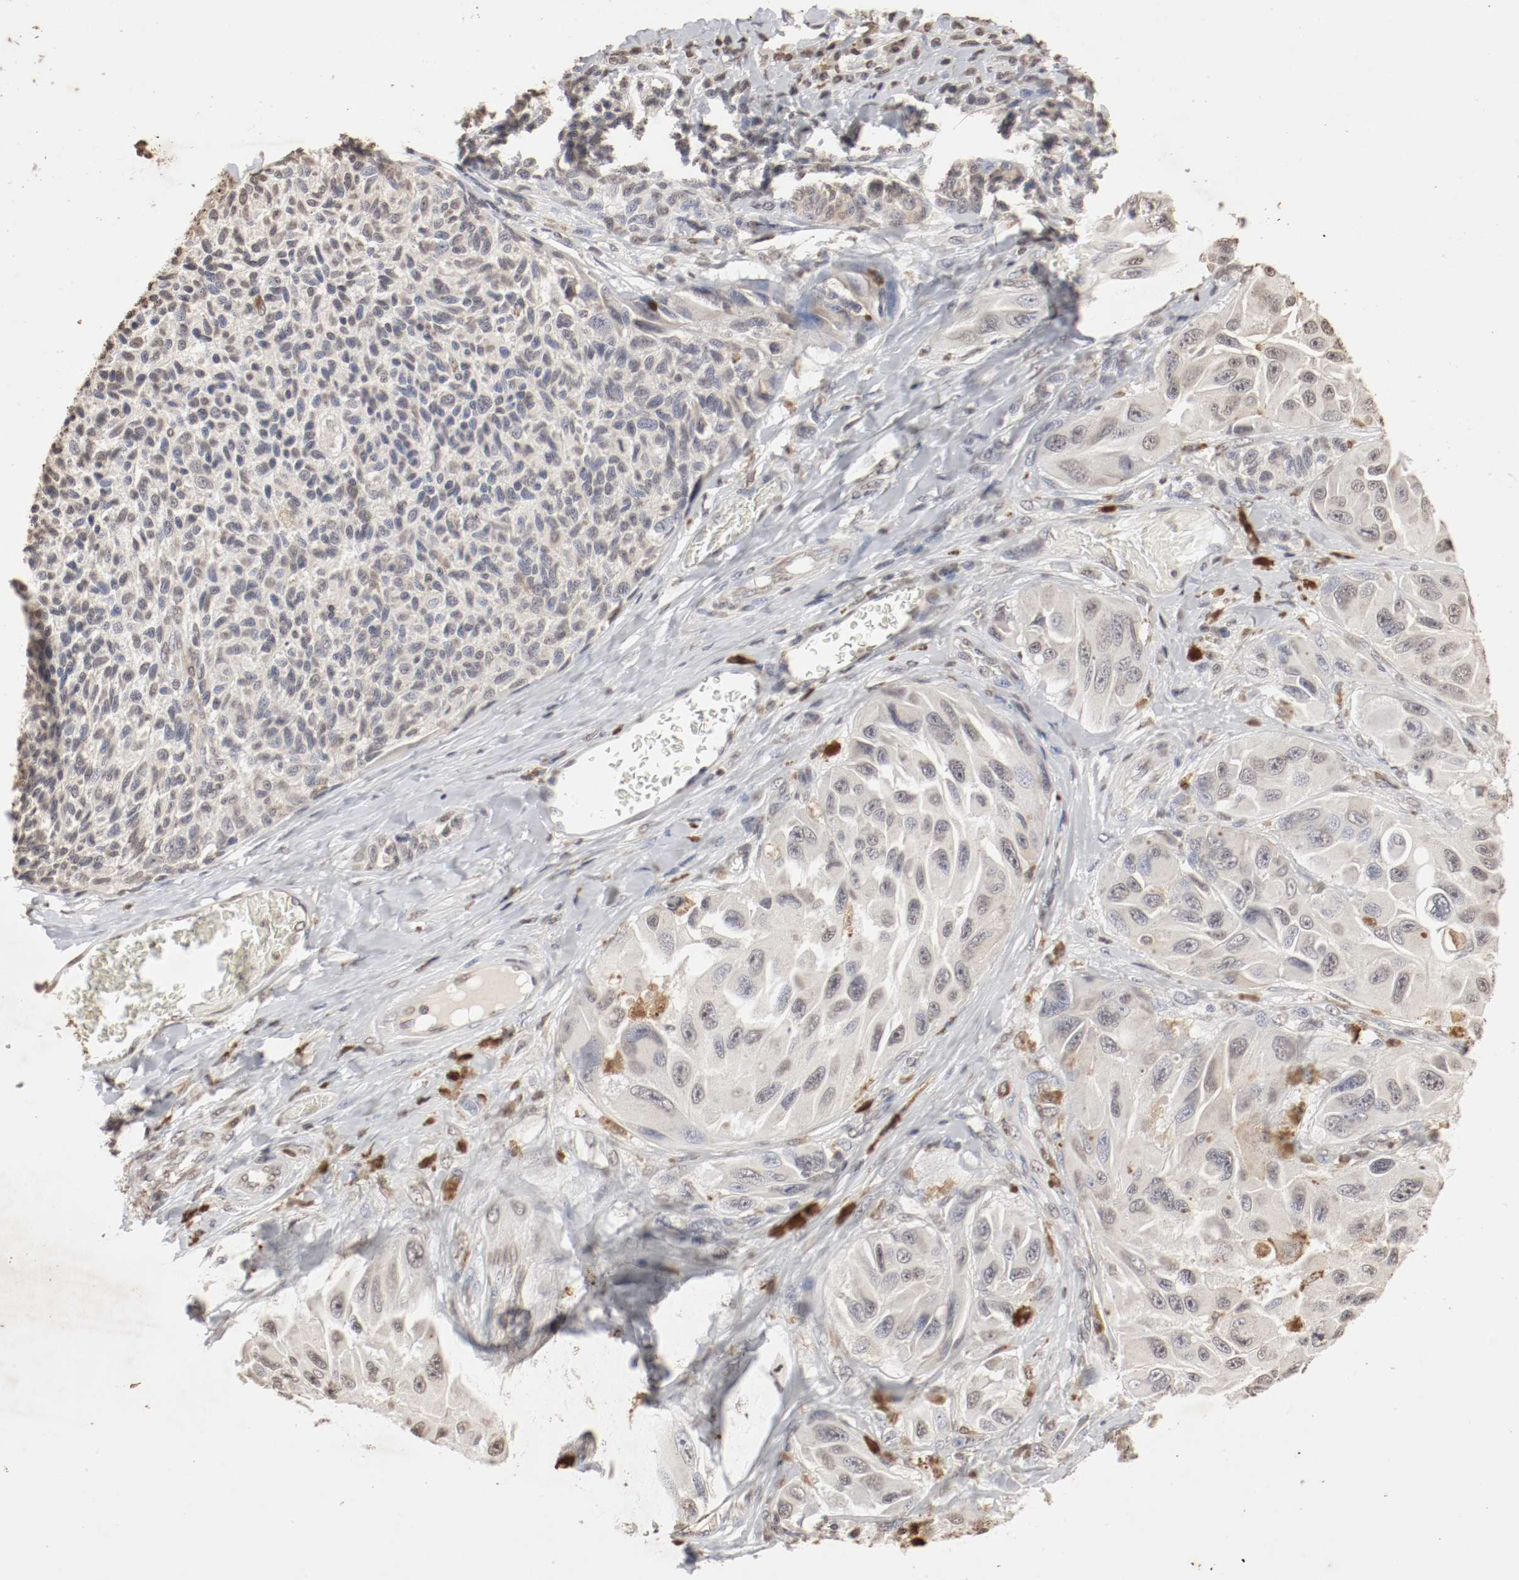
{"staining": {"intensity": "negative", "quantity": "none", "location": "none"}, "tissue": "melanoma", "cell_type": "Tumor cells", "image_type": "cancer", "snomed": [{"axis": "morphology", "description": "Malignant melanoma, NOS"}, {"axis": "topography", "description": "Skin"}], "caption": "This is an immunohistochemistry (IHC) image of human malignant melanoma. There is no staining in tumor cells.", "gene": "WASL", "patient": {"sex": "female", "age": 73}}